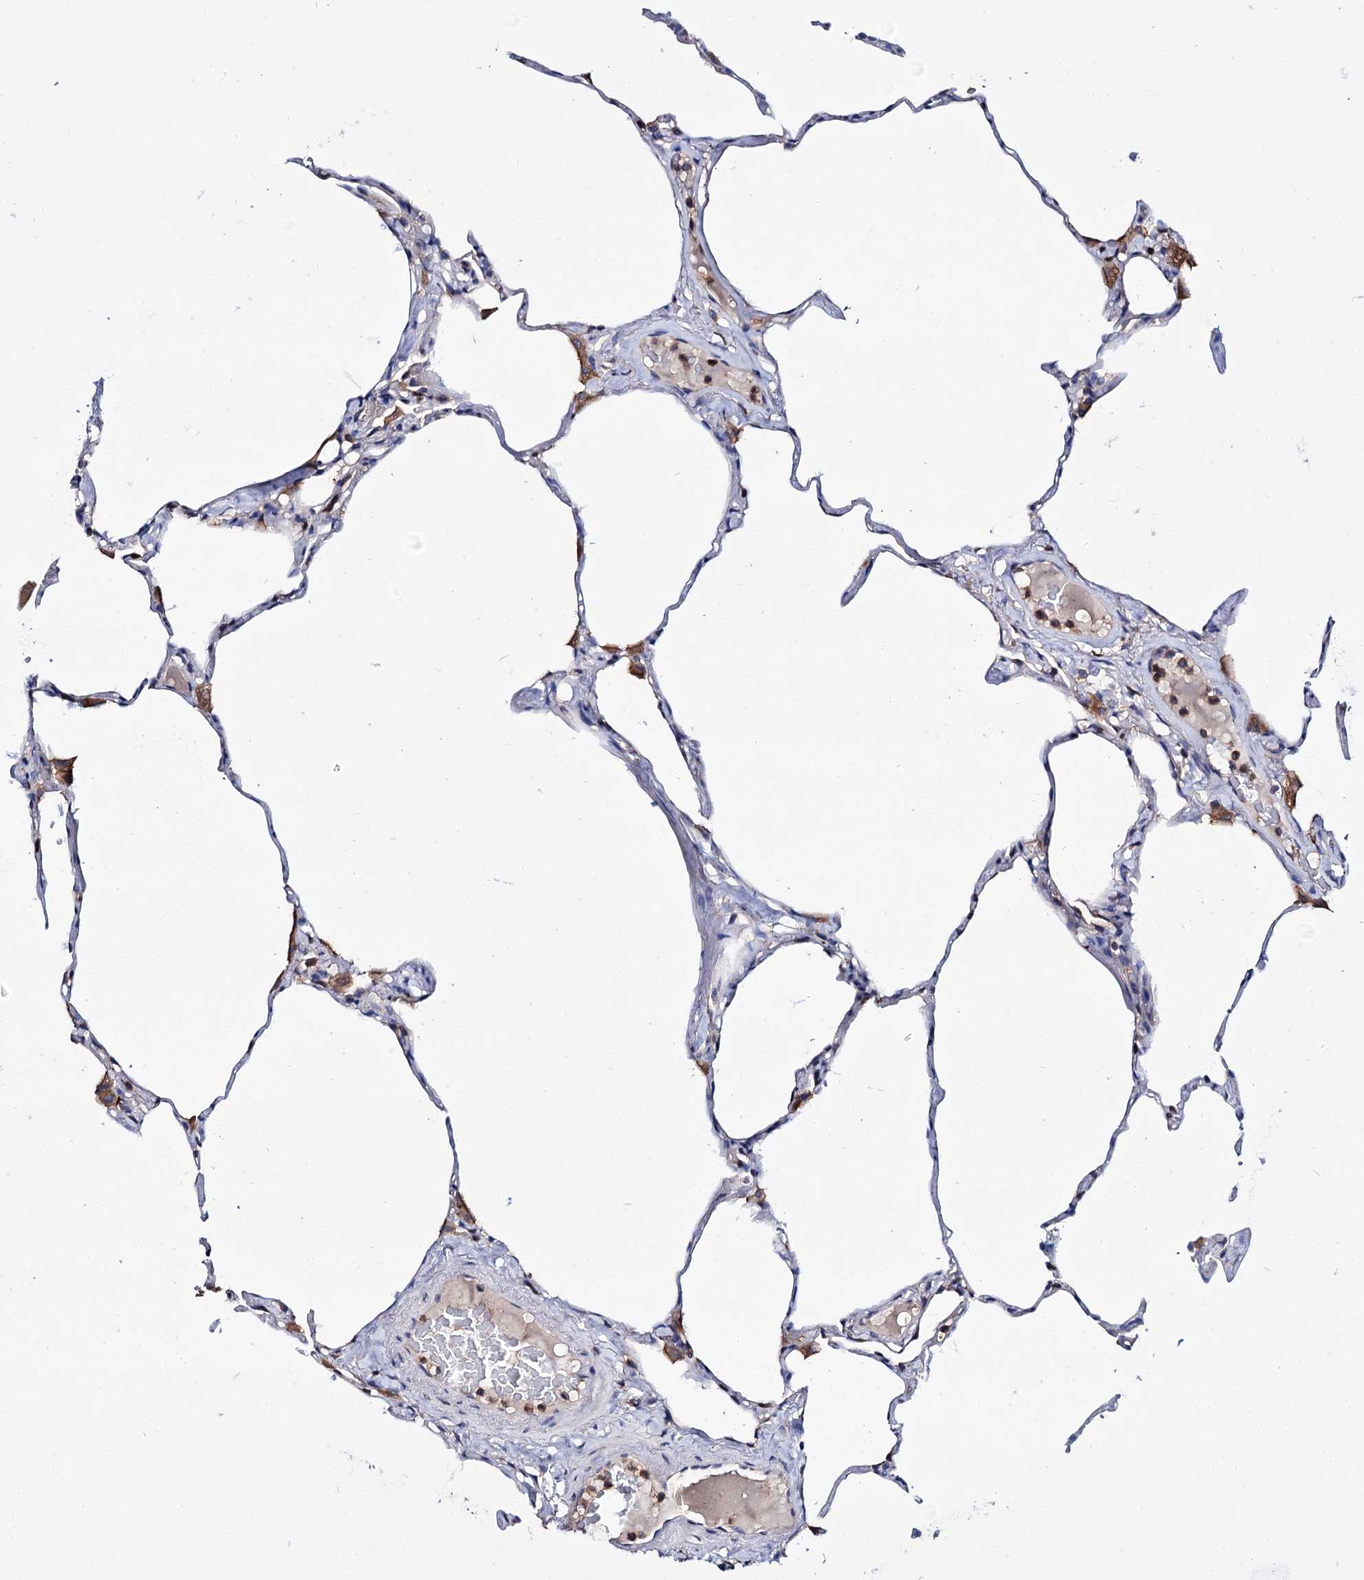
{"staining": {"intensity": "moderate", "quantity": "<25%", "location": "cytoplasmic/membranous"}, "tissue": "lung", "cell_type": "Alveolar cells", "image_type": "normal", "snomed": [{"axis": "morphology", "description": "Normal tissue, NOS"}, {"axis": "topography", "description": "Lung"}], "caption": "Immunohistochemistry image of unremarkable human lung stained for a protein (brown), which displays low levels of moderate cytoplasmic/membranous expression in approximately <25% of alveolar cells.", "gene": "UBASH3B", "patient": {"sex": "male", "age": 65}}